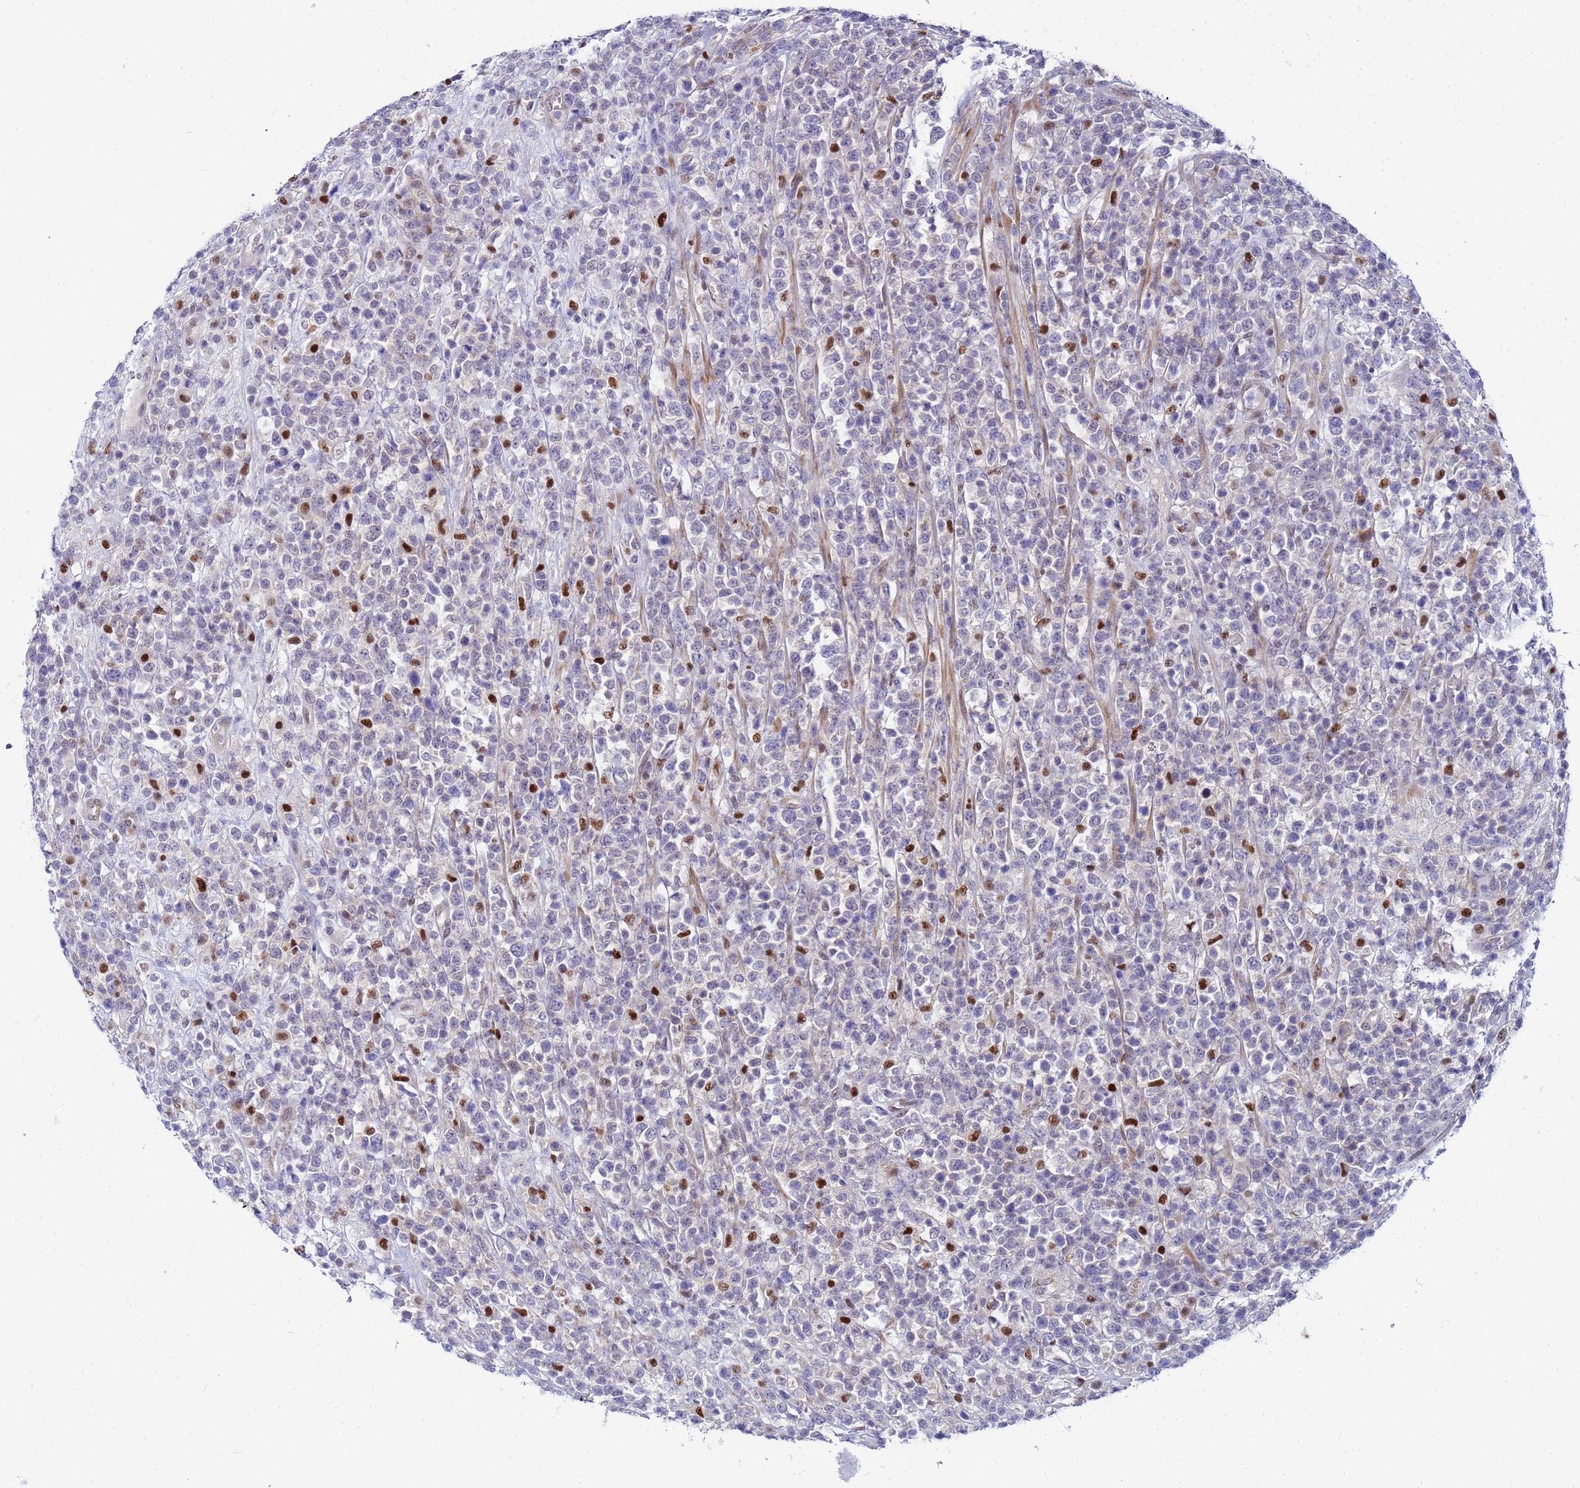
{"staining": {"intensity": "moderate", "quantity": "<25%", "location": "nuclear"}, "tissue": "lymphoma", "cell_type": "Tumor cells", "image_type": "cancer", "snomed": [{"axis": "morphology", "description": "Malignant lymphoma, non-Hodgkin's type, High grade"}, {"axis": "topography", "description": "Colon"}], "caption": "High-magnification brightfield microscopy of lymphoma stained with DAB (brown) and counterstained with hematoxylin (blue). tumor cells exhibit moderate nuclear staining is appreciated in approximately<25% of cells. Ihc stains the protein of interest in brown and the nuclei are stained blue.", "gene": "SLC25A37", "patient": {"sex": "female", "age": 53}}